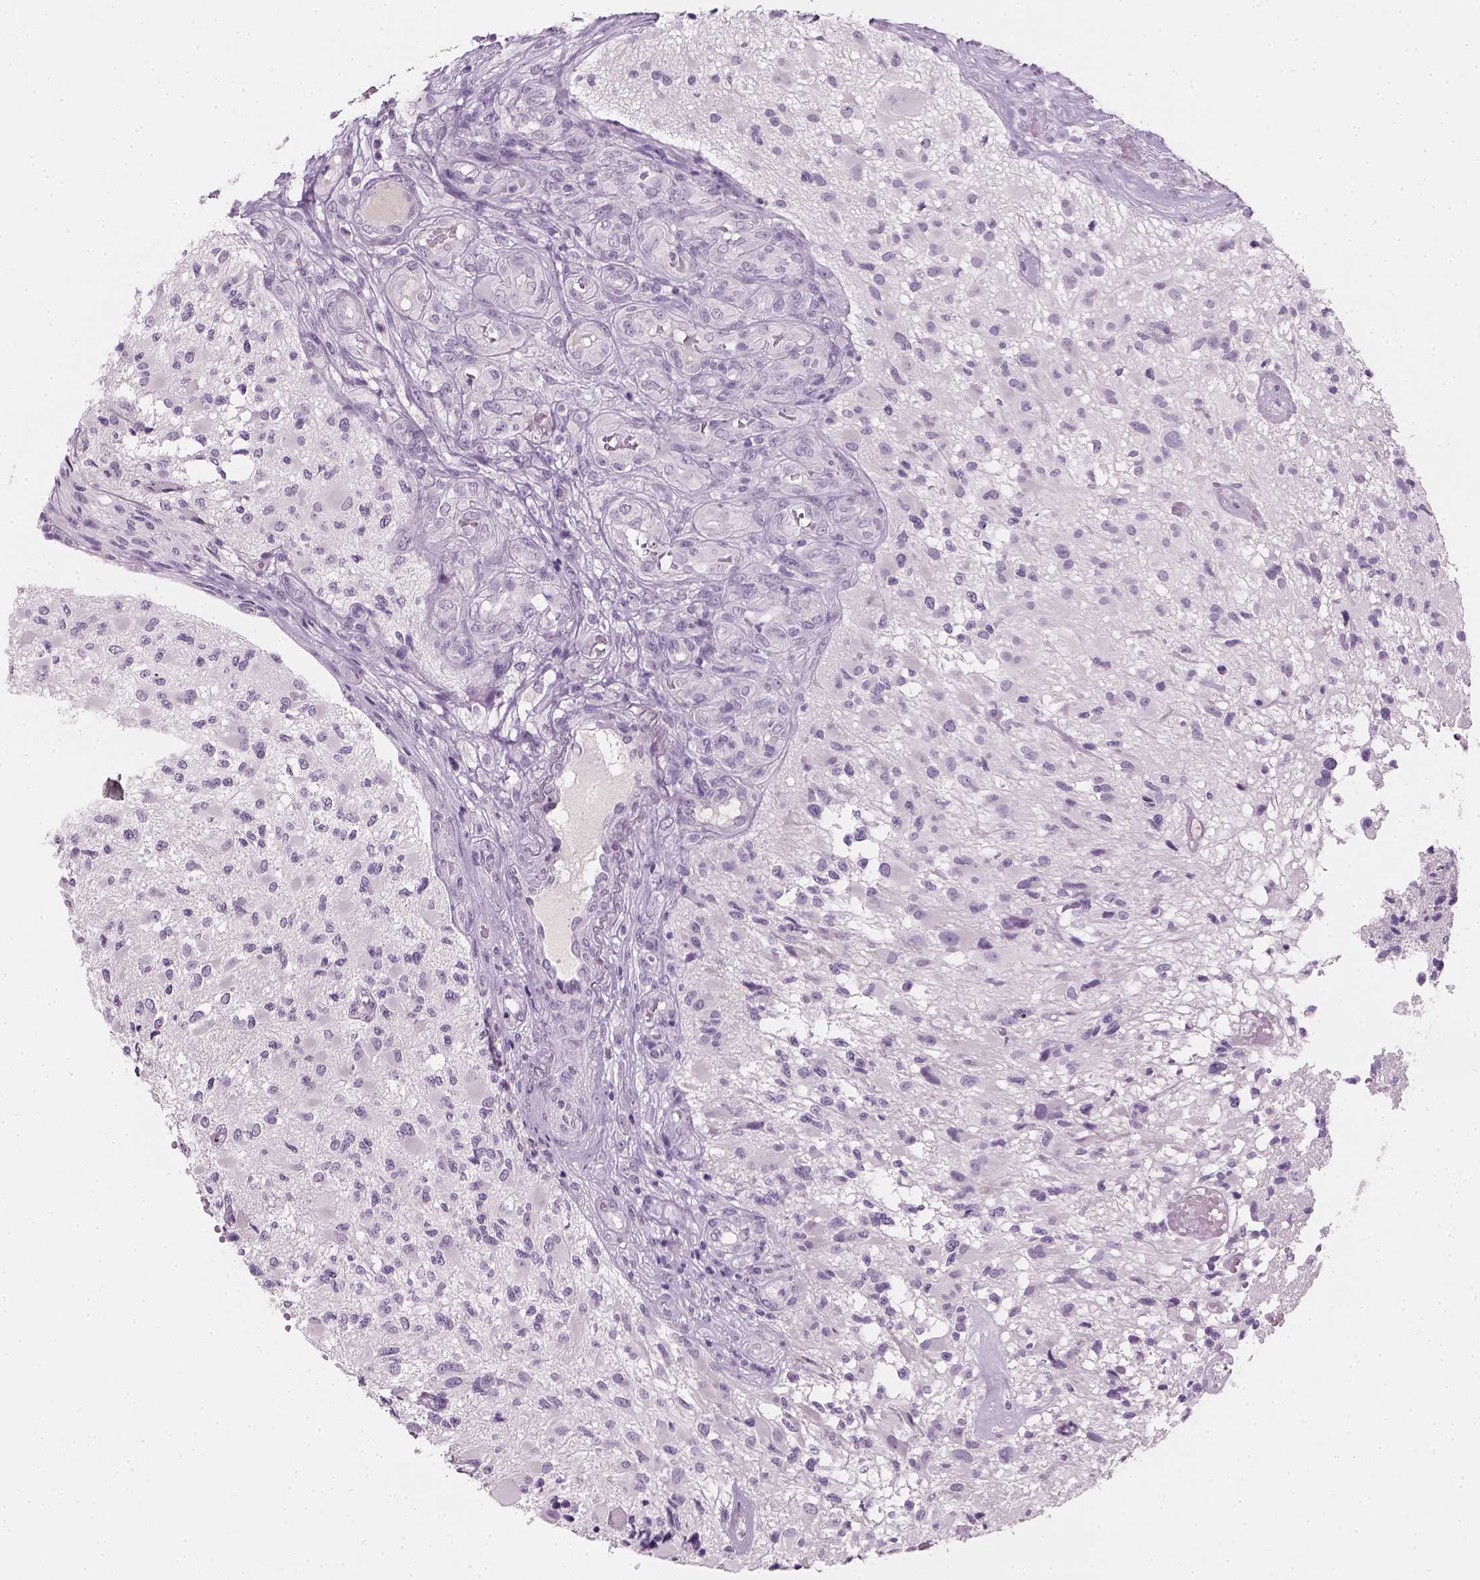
{"staining": {"intensity": "negative", "quantity": "none", "location": "none"}, "tissue": "glioma", "cell_type": "Tumor cells", "image_type": "cancer", "snomed": [{"axis": "morphology", "description": "Glioma, malignant, High grade"}, {"axis": "topography", "description": "Brain"}], "caption": "IHC of human glioma reveals no positivity in tumor cells.", "gene": "TH", "patient": {"sex": "female", "age": 63}}